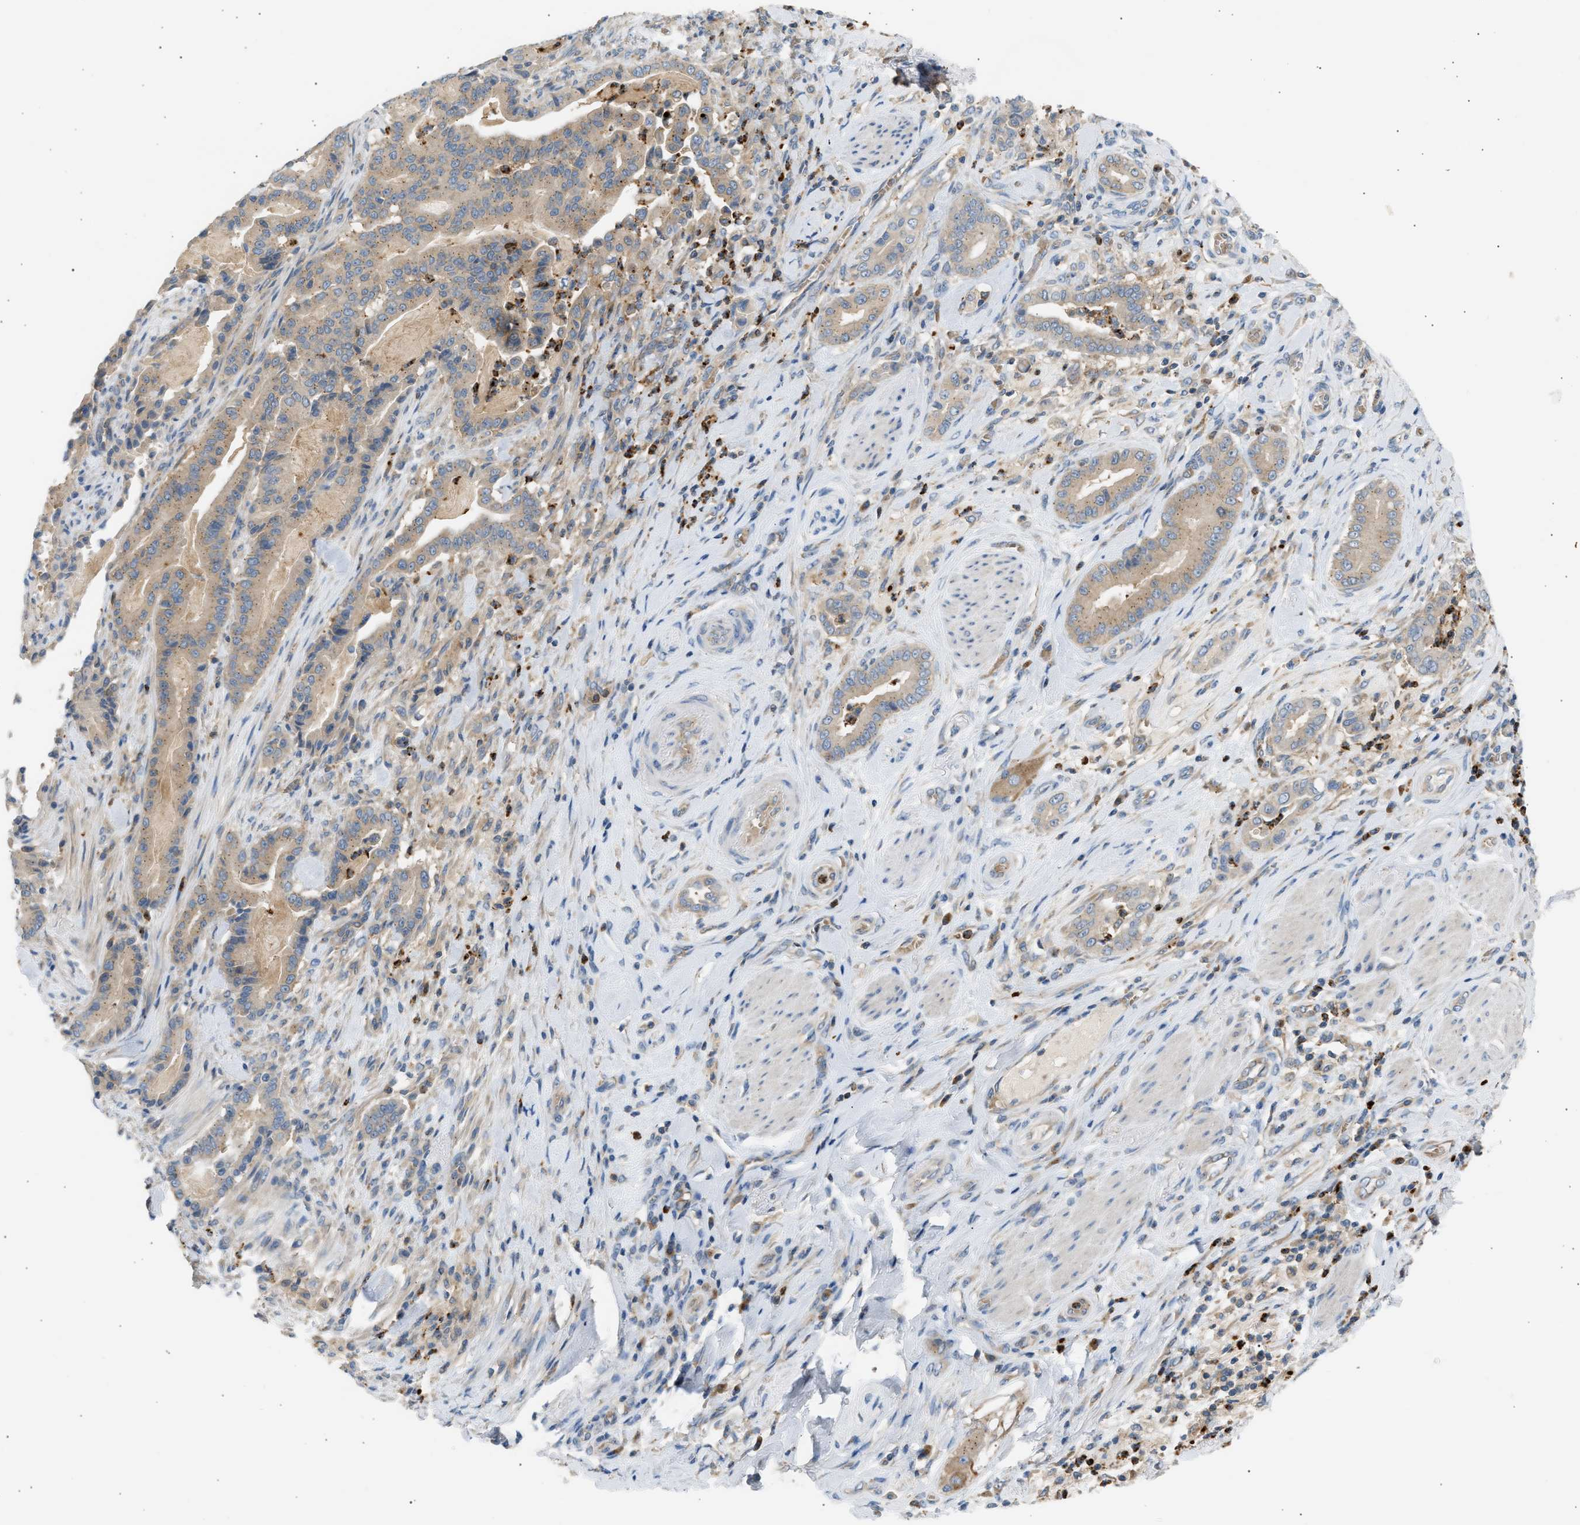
{"staining": {"intensity": "weak", "quantity": ">75%", "location": "cytoplasmic/membranous"}, "tissue": "pancreatic cancer", "cell_type": "Tumor cells", "image_type": "cancer", "snomed": [{"axis": "morphology", "description": "Normal tissue, NOS"}, {"axis": "morphology", "description": "Adenocarcinoma, NOS"}, {"axis": "topography", "description": "Pancreas"}], "caption": "A high-resolution histopathology image shows IHC staining of pancreatic cancer (adenocarcinoma), which reveals weak cytoplasmic/membranous expression in about >75% of tumor cells. The staining is performed using DAB brown chromogen to label protein expression. The nuclei are counter-stained blue using hematoxylin.", "gene": "TRIM50", "patient": {"sex": "male", "age": 63}}